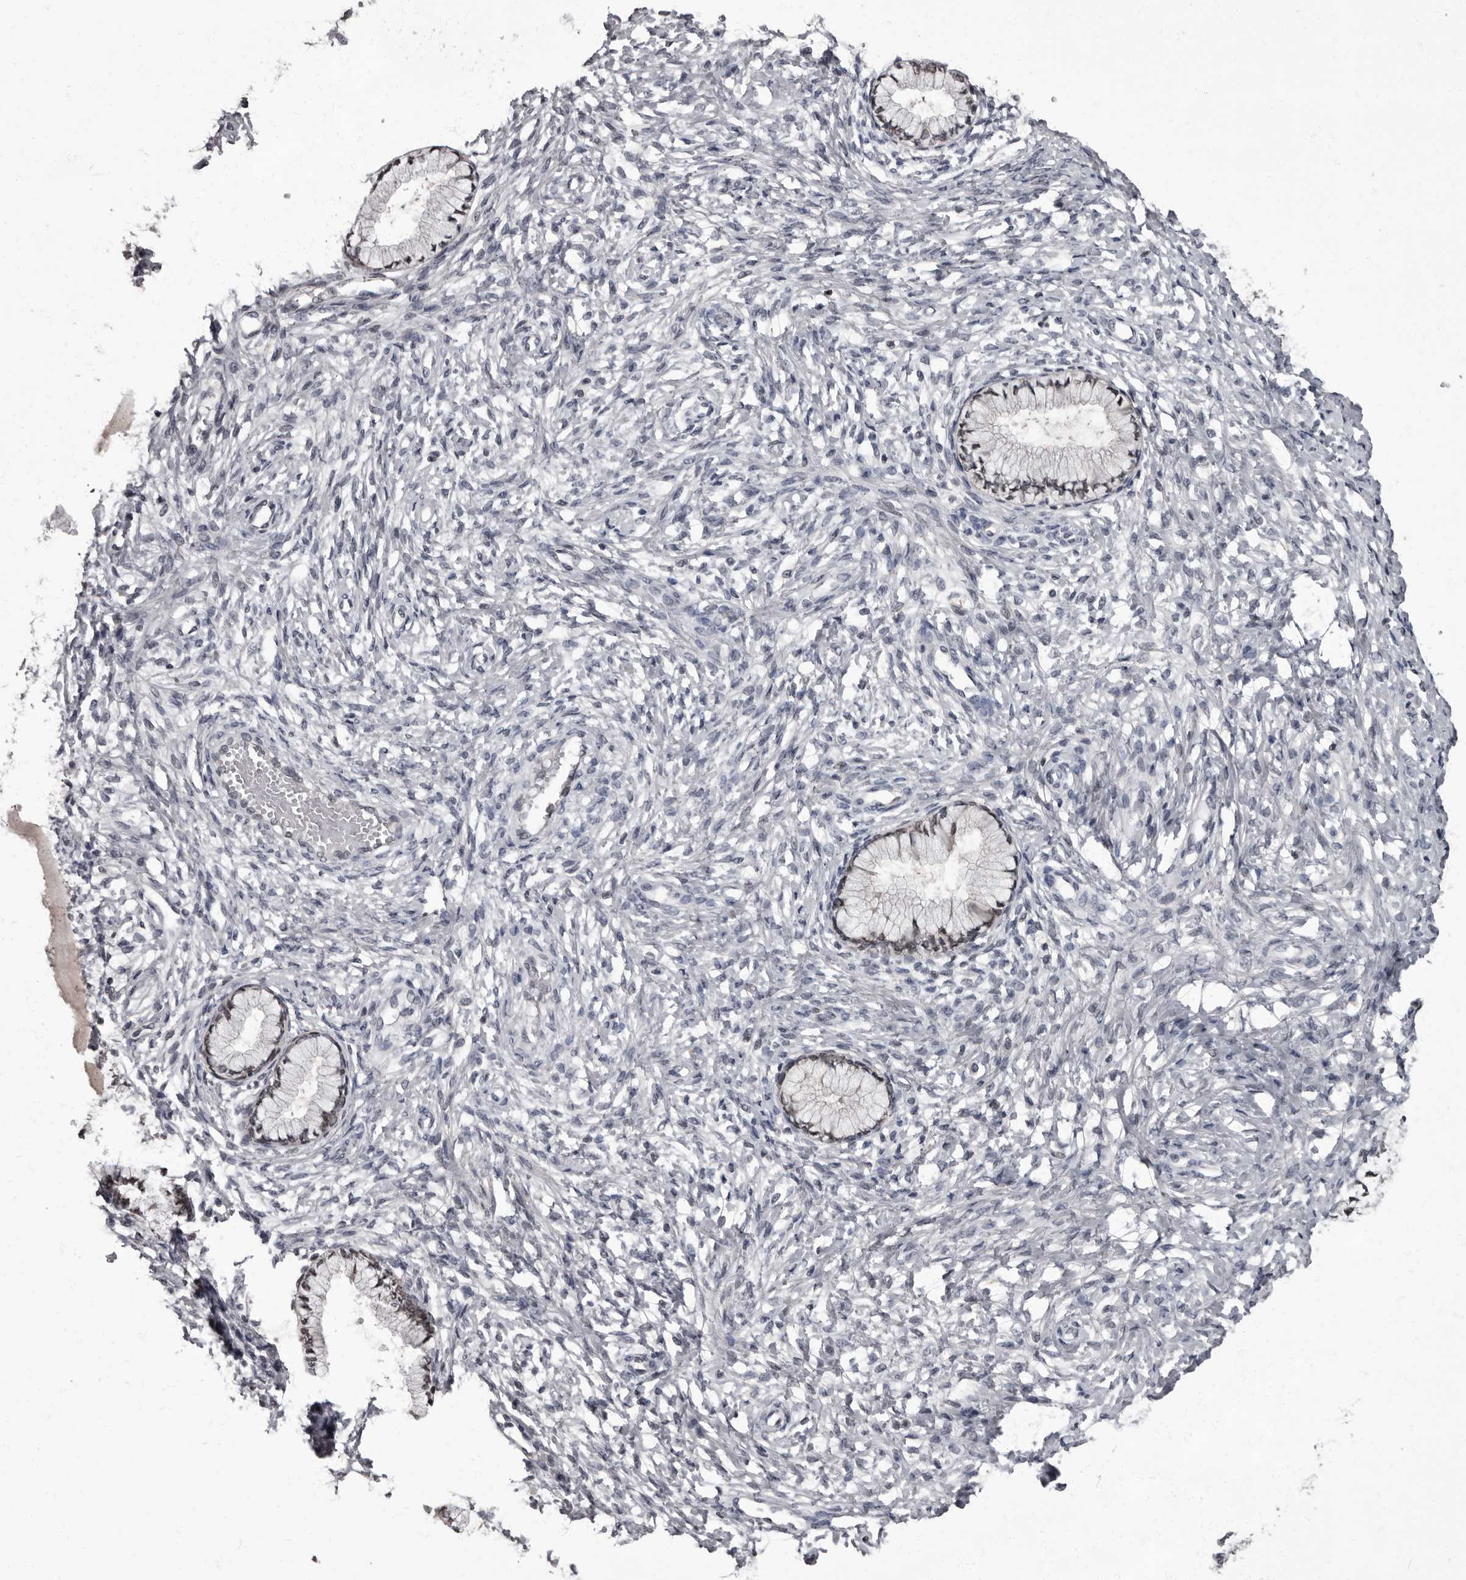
{"staining": {"intensity": "weak", "quantity": ">75%", "location": "nuclear"}, "tissue": "cervix", "cell_type": "Glandular cells", "image_type": "normal", "snomed": [{"axis": "morphology", "description": "Normal tissue, NOS"}, {"axis": "topography", "description": "Cervix"}], "caption": "Protein positivity by immunohistochemistry reveals weak nuclear positivity in approximately >75% of glandular cells in normal cervix. The staining was performed using DAB (3,3'-diaminobenzidine) to visualize the protein expression in brown, while the nuclei were stained in blue with hematoxylin (Magnification: 20x).", "gene": "C1orf50", "patient": {"sex": "female", "age": 36}}